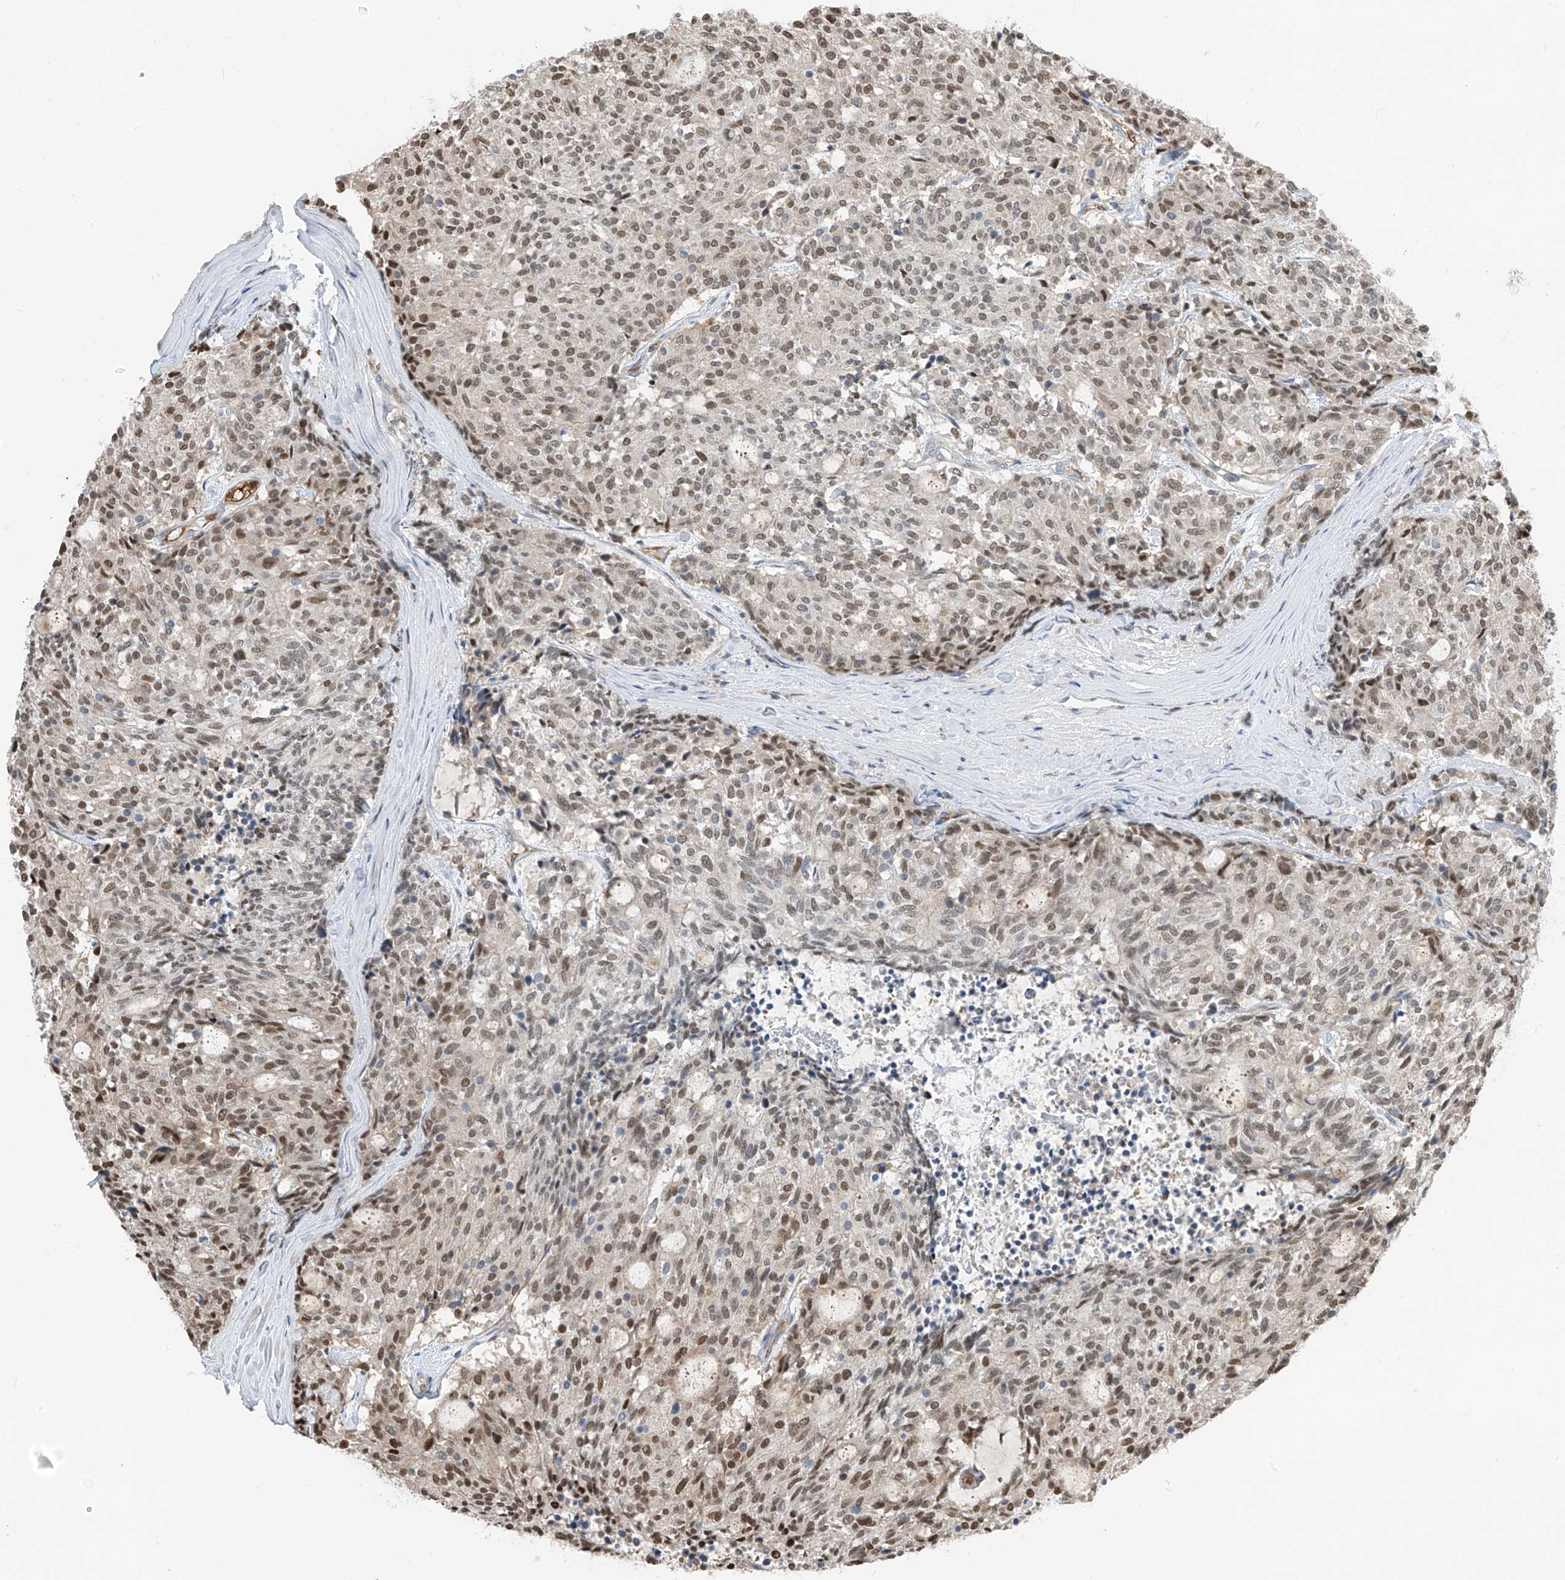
{"staining": {"intensity": "moderate", "quantity": "25%-75%", "location": "nuclear"}, "tissue": "carcinoid", "cell_type": "Tumor cells", "image_type": "cancer", "snomed": [{"axis": "morphology", "description": "Carcinoid, malignant, NOS"}, {"axis": "topography", "description": "Pancreas"}], "caption": "This is a micrograph of IHC staining of carcinoid, which shows moderate staining in the nuclear of tumor cells.", "gene": "RBP7", "patient": {"sex": "female", "age": 54}}